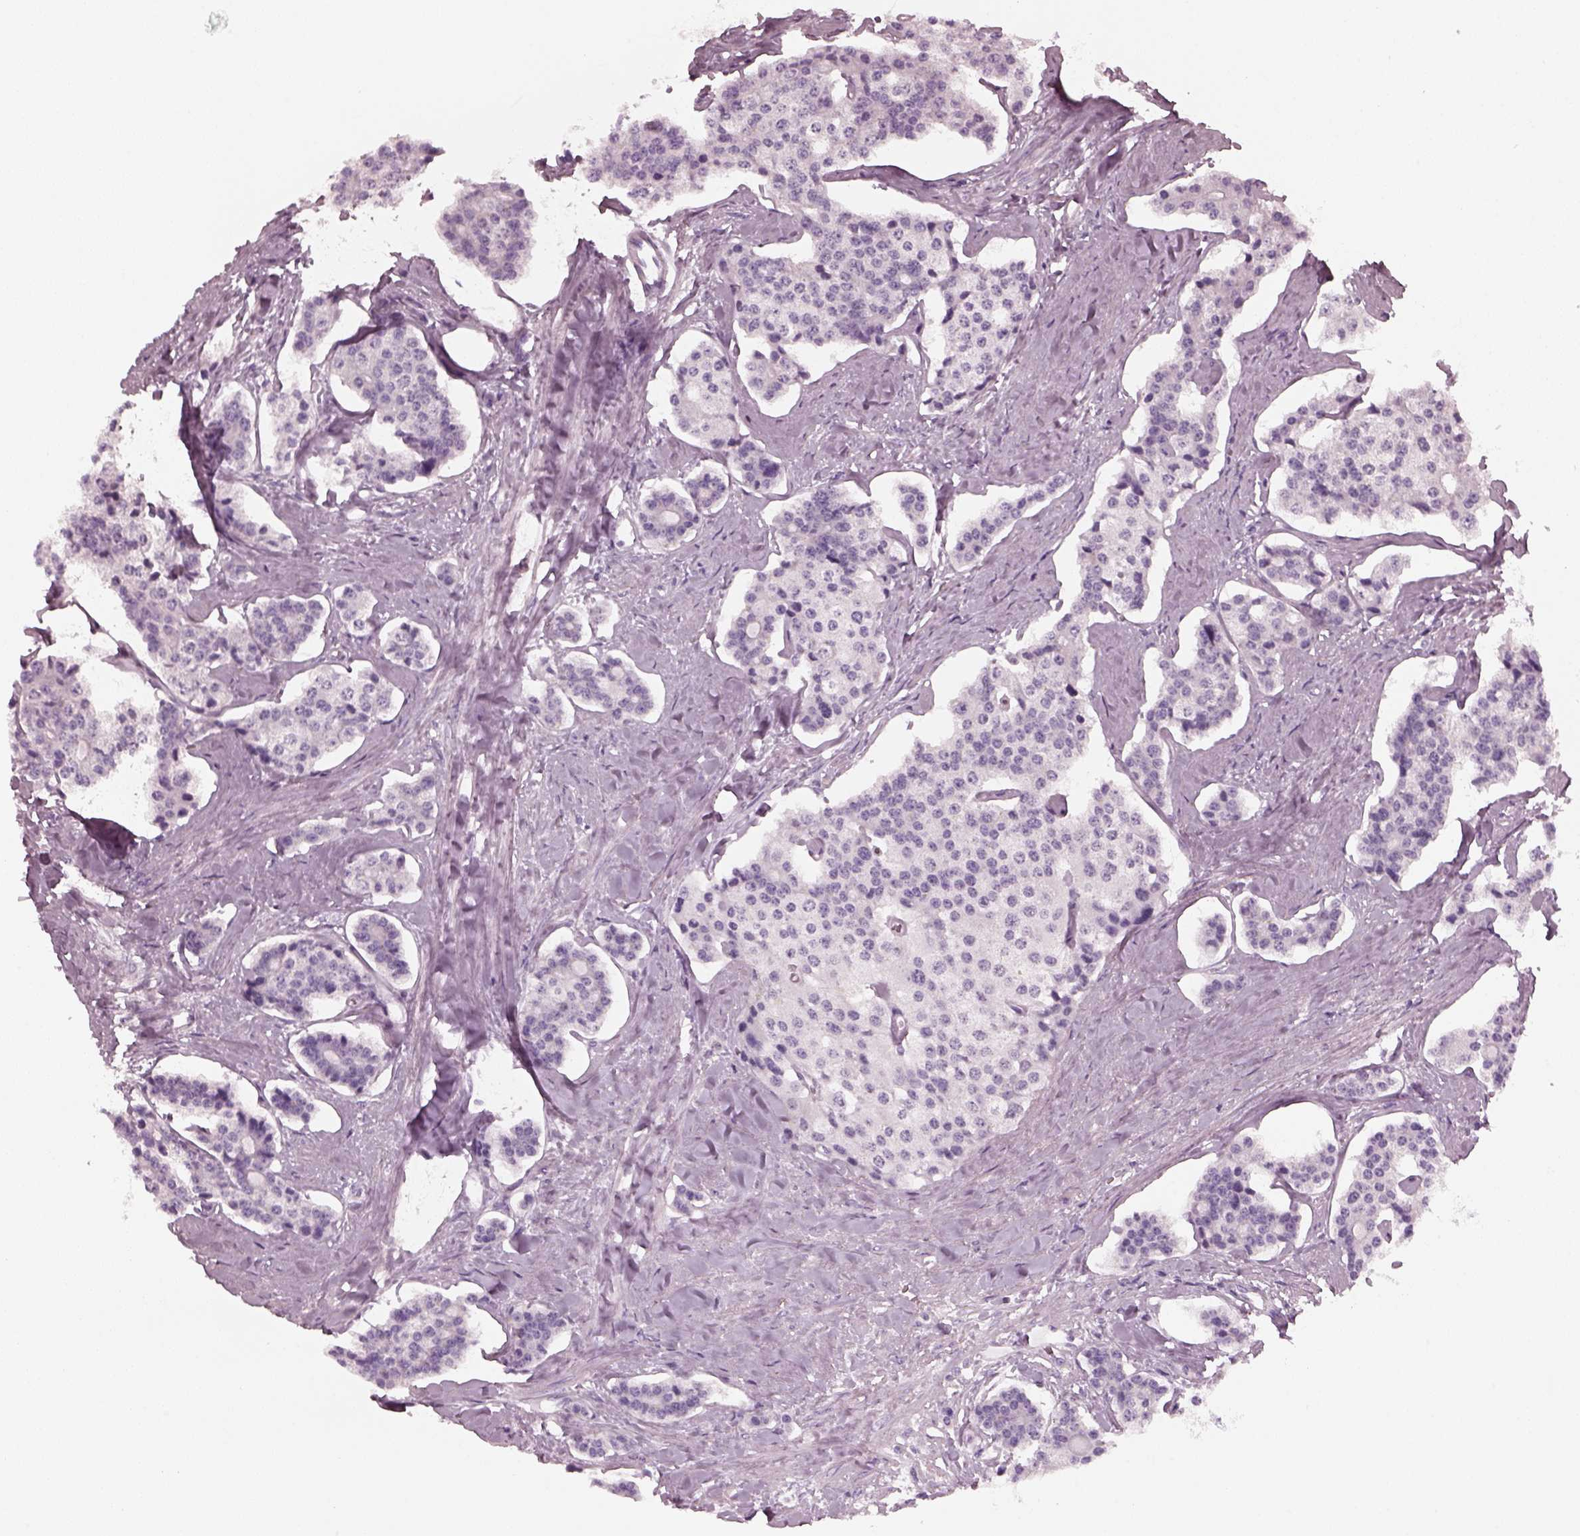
{"staining": {"intensity": "negative", "quantity": "none", "location": "none"}, "tissue": "carcinoid", "cell_type": "Tumor cells", "image_type": "cancer", "snomed": [{"axis": "morphology", "description": "Carcinoid, malignant, NOS"}, {"axis": "topography", "description": "Small intestine"}], "caption": "This is a histopathology image of immunohistochemistry (IHC) staining of carcinoid (malignant), which shows no staining in tumor cells.", "gene": "RCVRN", "patient": {"sex": "female", "age": 65}}